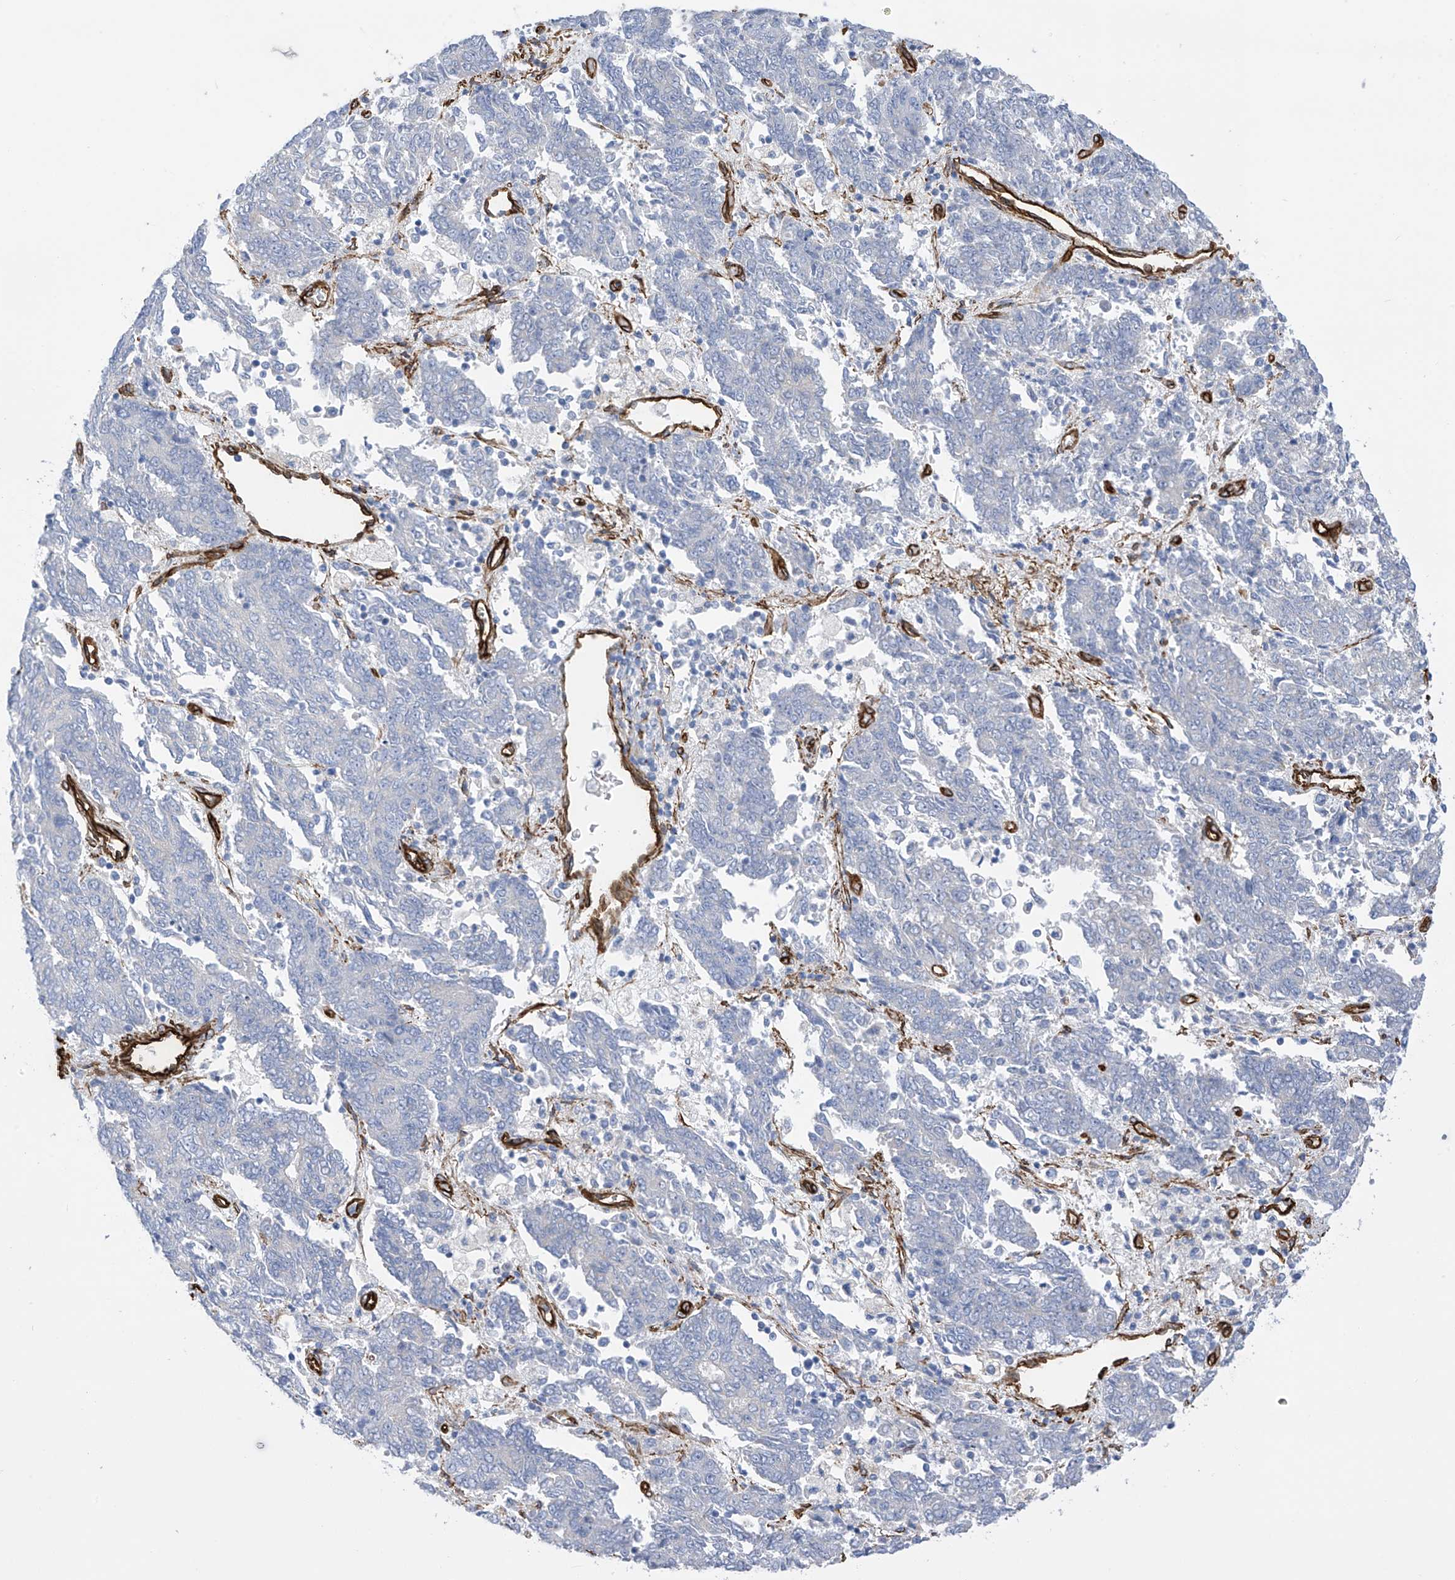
{"staining": {"intensity": "negative", "quantity": "none", "location": "none"}, "tissue": "endometrial cancer", "cell_type": "Tumor cells", "image_type": "cancer", "snomed": [{"axis": "morphology", "description": "Adenocarcinoma, NOS"}, {"axis": "topography", "description": "Endometrium"}], "caption": "The IHC micrograph has no significant expression in tumor cells of endometrial adenocarcinoma tissue. (DAB IHC visualized using brightfield microscopy, high magnification).", "gene": "UBTD1", "patient": {"sex": "female", "age": 80}}